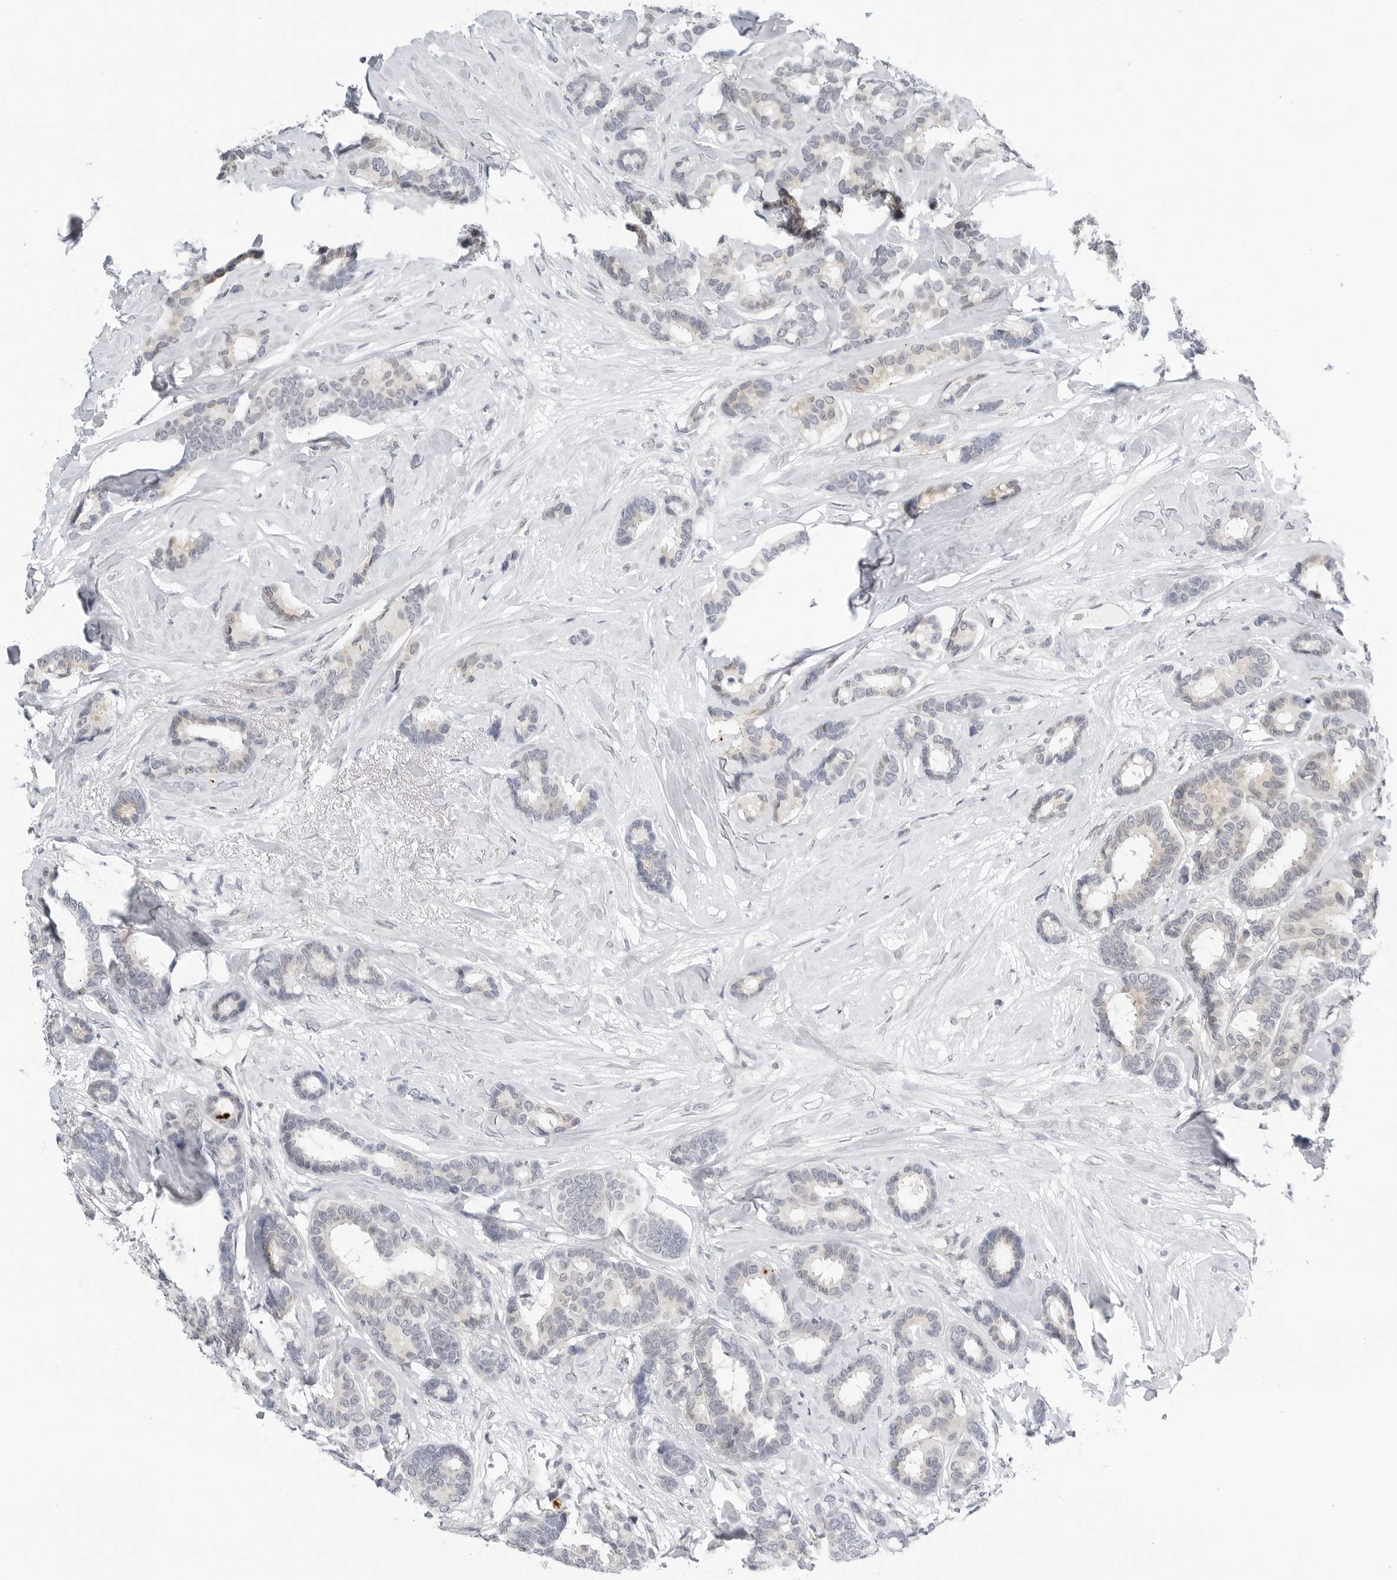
{"staining": {"intensity": "weak", "quantity": "<25%", "location": "cytoplasmic/membranous"}, "tissue": "breast cancer", "cell_type": "Tumor cells", "image_type": "cancer", "snomed": [{"axis": "morphology", "description": "Duct carcinoma"}, {"axis": "topography", "description": "Breast"}], "caption": "This histopathology image is of invasive ductal carcinoma (breast) stained with IHC to label a protein in brown with the nuclei are counter-stained blue. There is no expression in tumor cells.", "gene": "MAP2K5", "patient": {"sex": "female", "age": 87}}